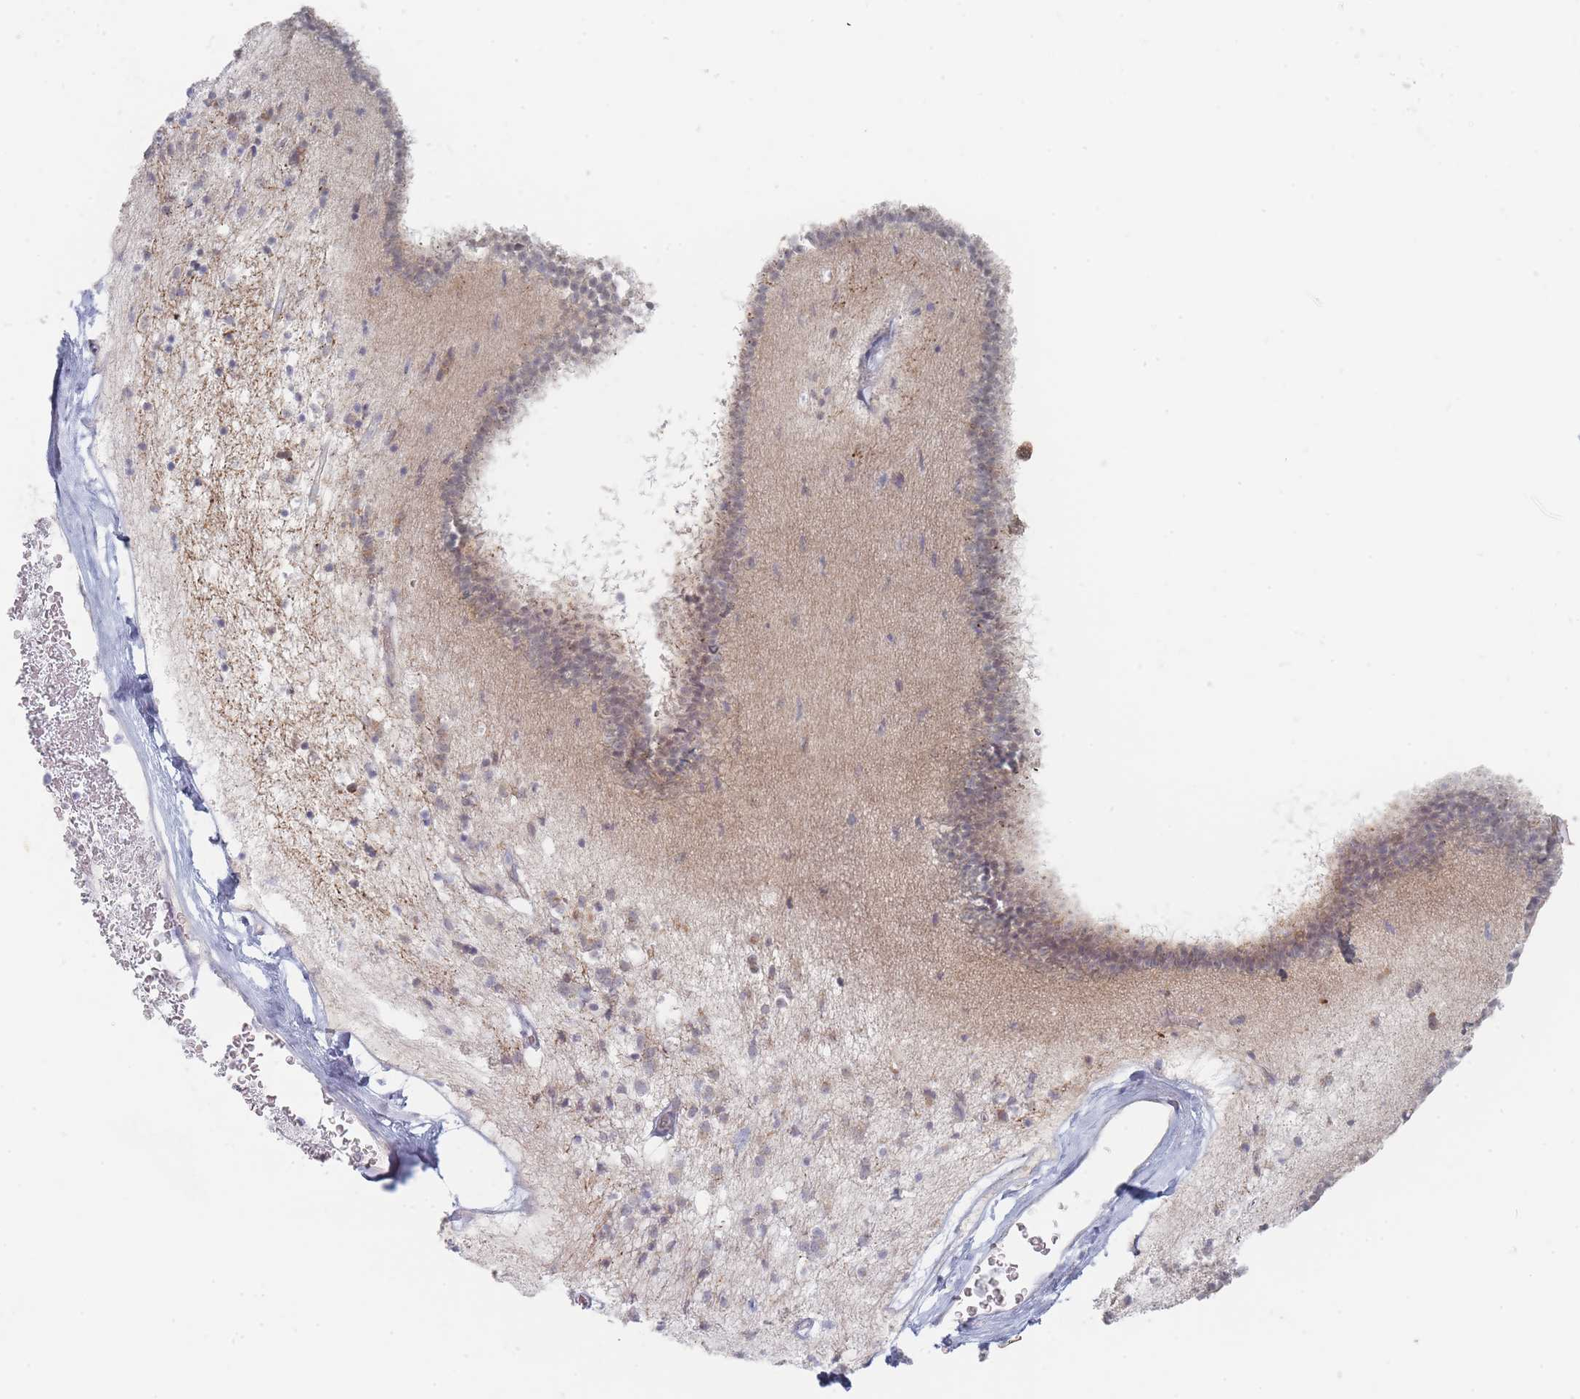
{"staining": {"intensity": "negative", "quantity": "none", "location": "none"}, "tissue": "caudate", "cell_type": "Glial cells", "image_type": "normal", "snomed": [{"axis": "morphology", "description": "Normal tissue, NOS"}, {"axis": "topography", "description": "Lateral ventricle wall"}], "caption": "Human caudate stained for a protein using immunohistochemistry (IHC) demonstrates no expression in glial cells.", "gene": "SPATS1", "patient": {"sex": "male", "age": 58}}